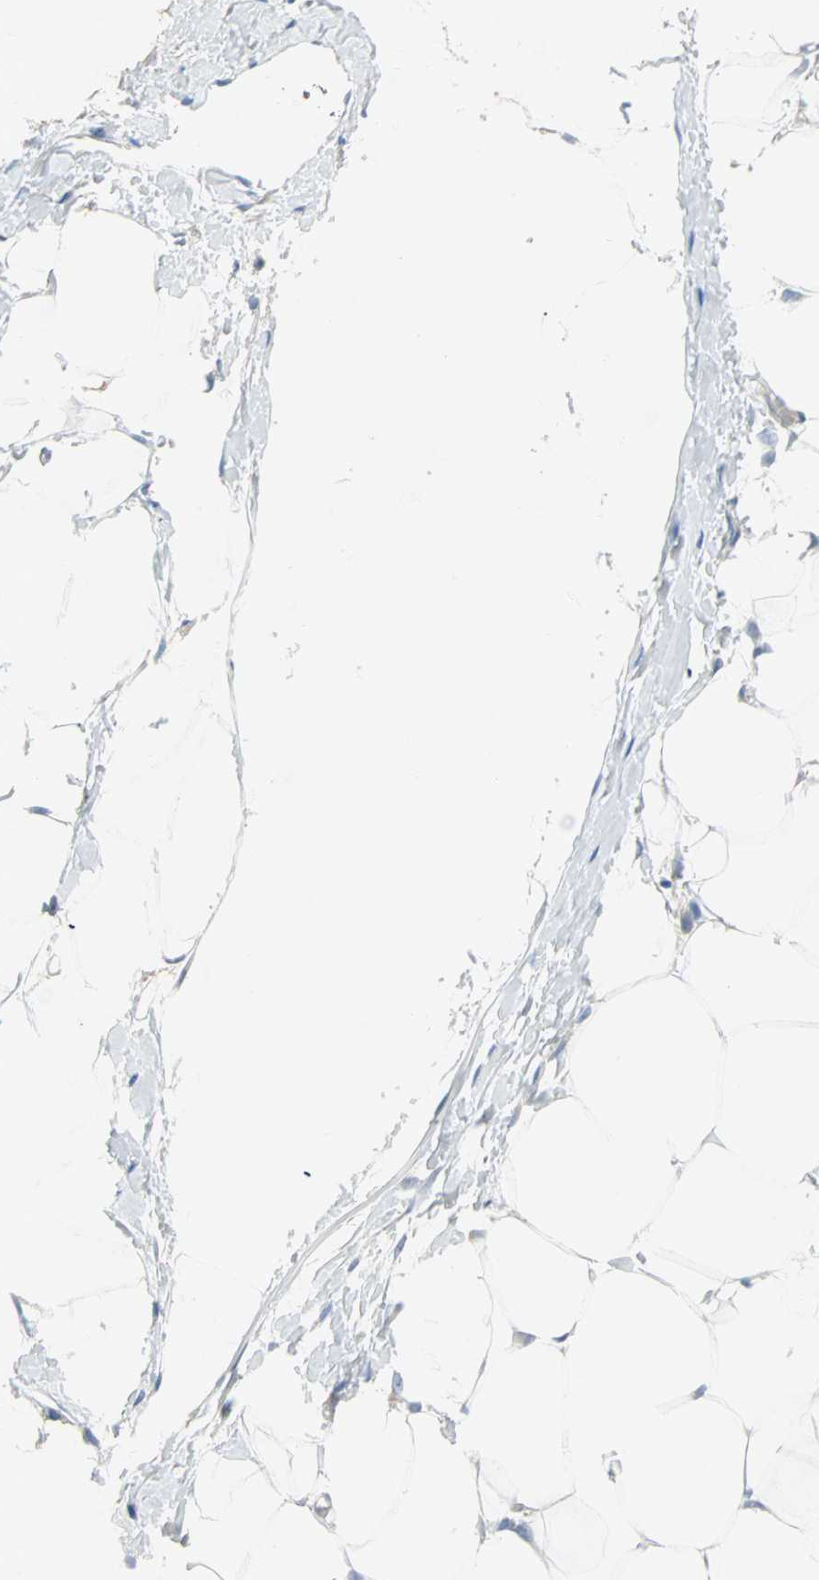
{"staining": {"intensity": "negative", "quantity": "none", "location": "none"}, "tissue": "adipose tissue", "cell_type": "Adipocytes", "image_type": "normal", "snomed": [{"axis": "morphology", "description": "Normal tissue, NOS"}, {"axis": "topography", "description": "Breast"}, {"axis": "topography", "description": "Adipose tissue"}], "caption": "Immunohistochemistry (IHC) photomicrograph of benign adipose tissue: human adipose tissue stained with DAB (3,3'-diaminobenzidine) shows no significant protein staining in adipocytes. (Stains: DAB (3,3'-diaminobenzidine) IHC with hematoxylin counter stain, Microscopy: brightfield microscopy at high magnification).", "gene": "ACVRL1", "patient": {"sex": "female", "age": 25}}